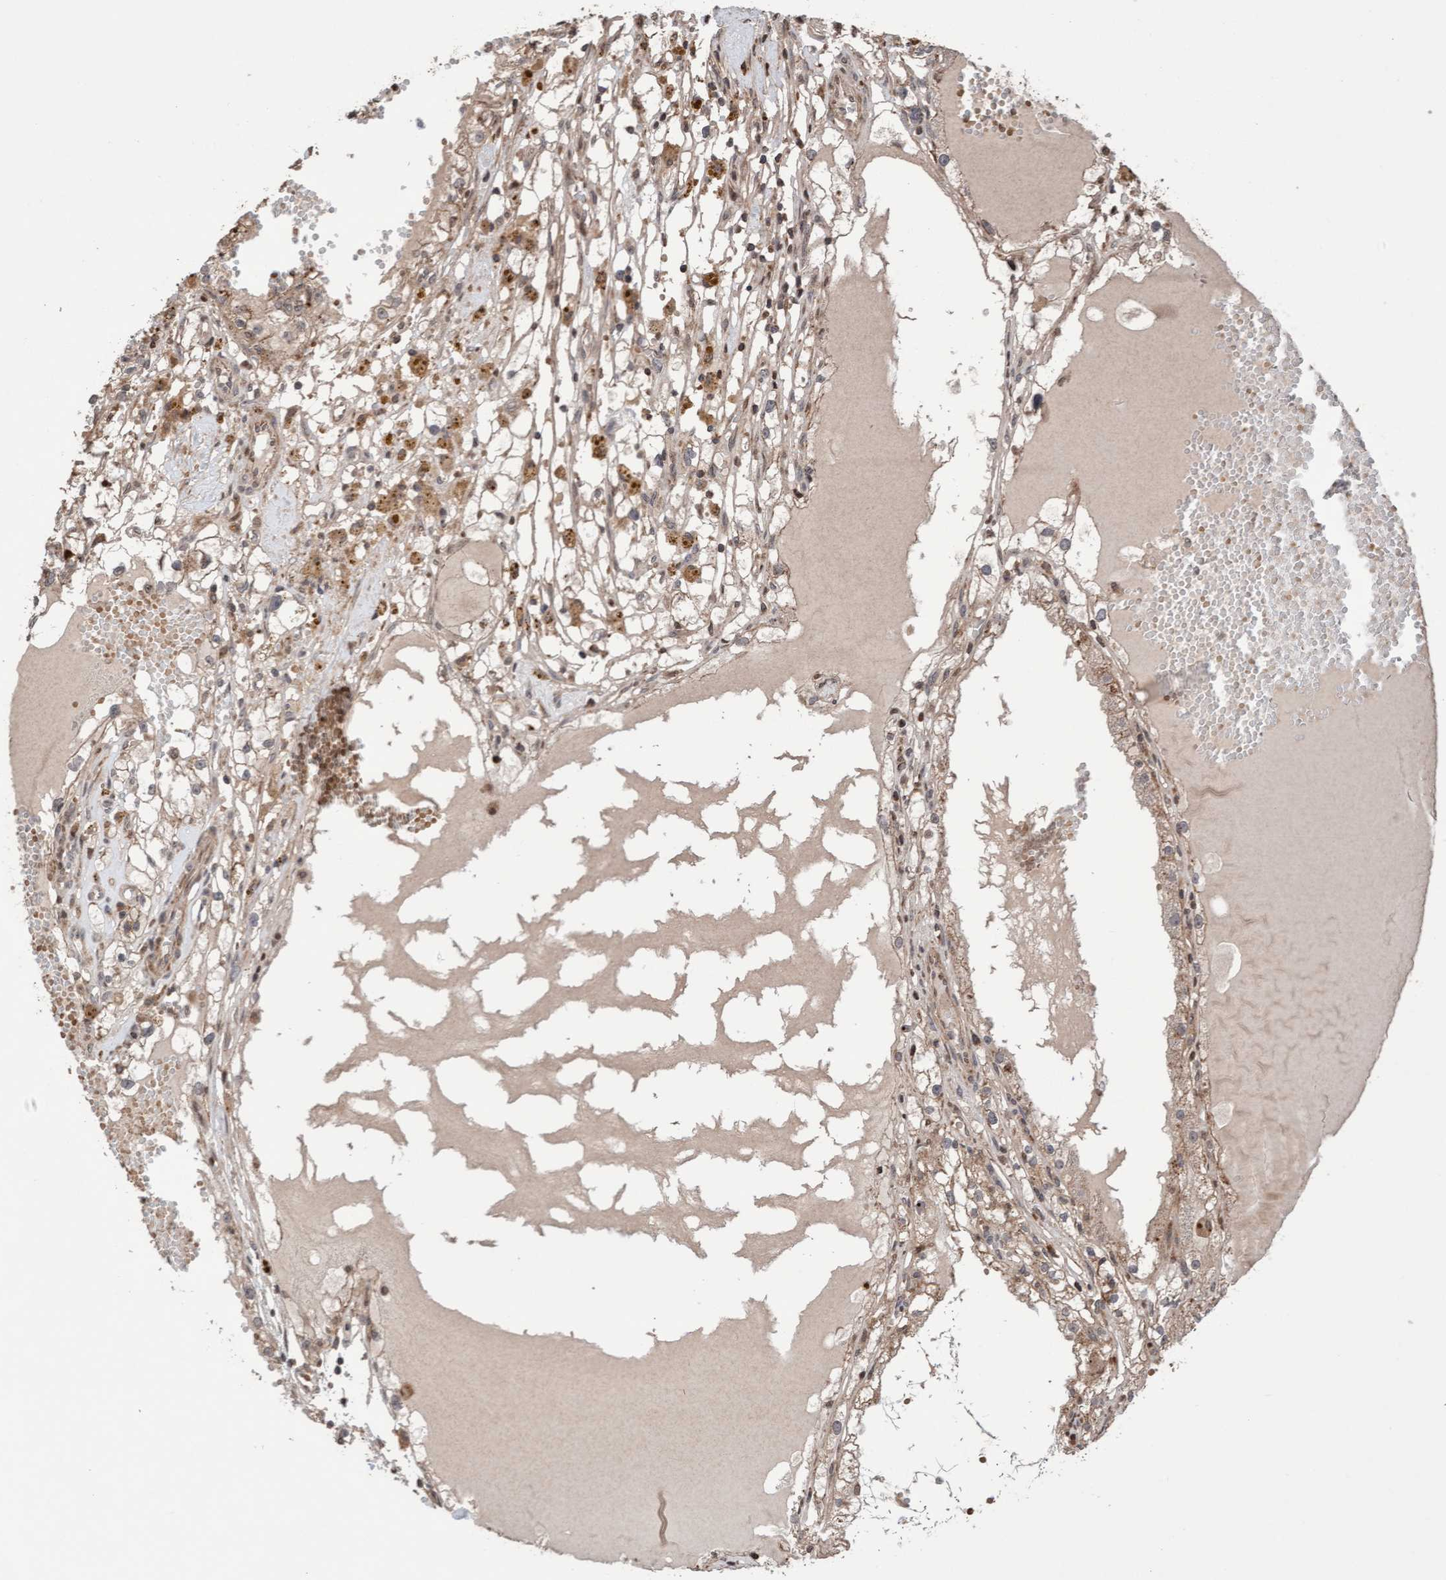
{"staining": {"intensity": "weak", "quantity": ">75%", "location": "cytoplasmic/membranous"}, "tissue": "renal cancer", "cell_type": "Tumor cells", "image_type": "cancer", "snomed": [{"axis": "morphology", "description": "Adenocarcinoma, NOS"}, {"axis": "topography", "description": "Kidney"}], "caption": "Human renal cancer (adenocarcinoma) stained with a protein marker demonstrates weak staining in tumor cells.", "gene": "PECR", "patient": {"sex": "male", "age": 56}}